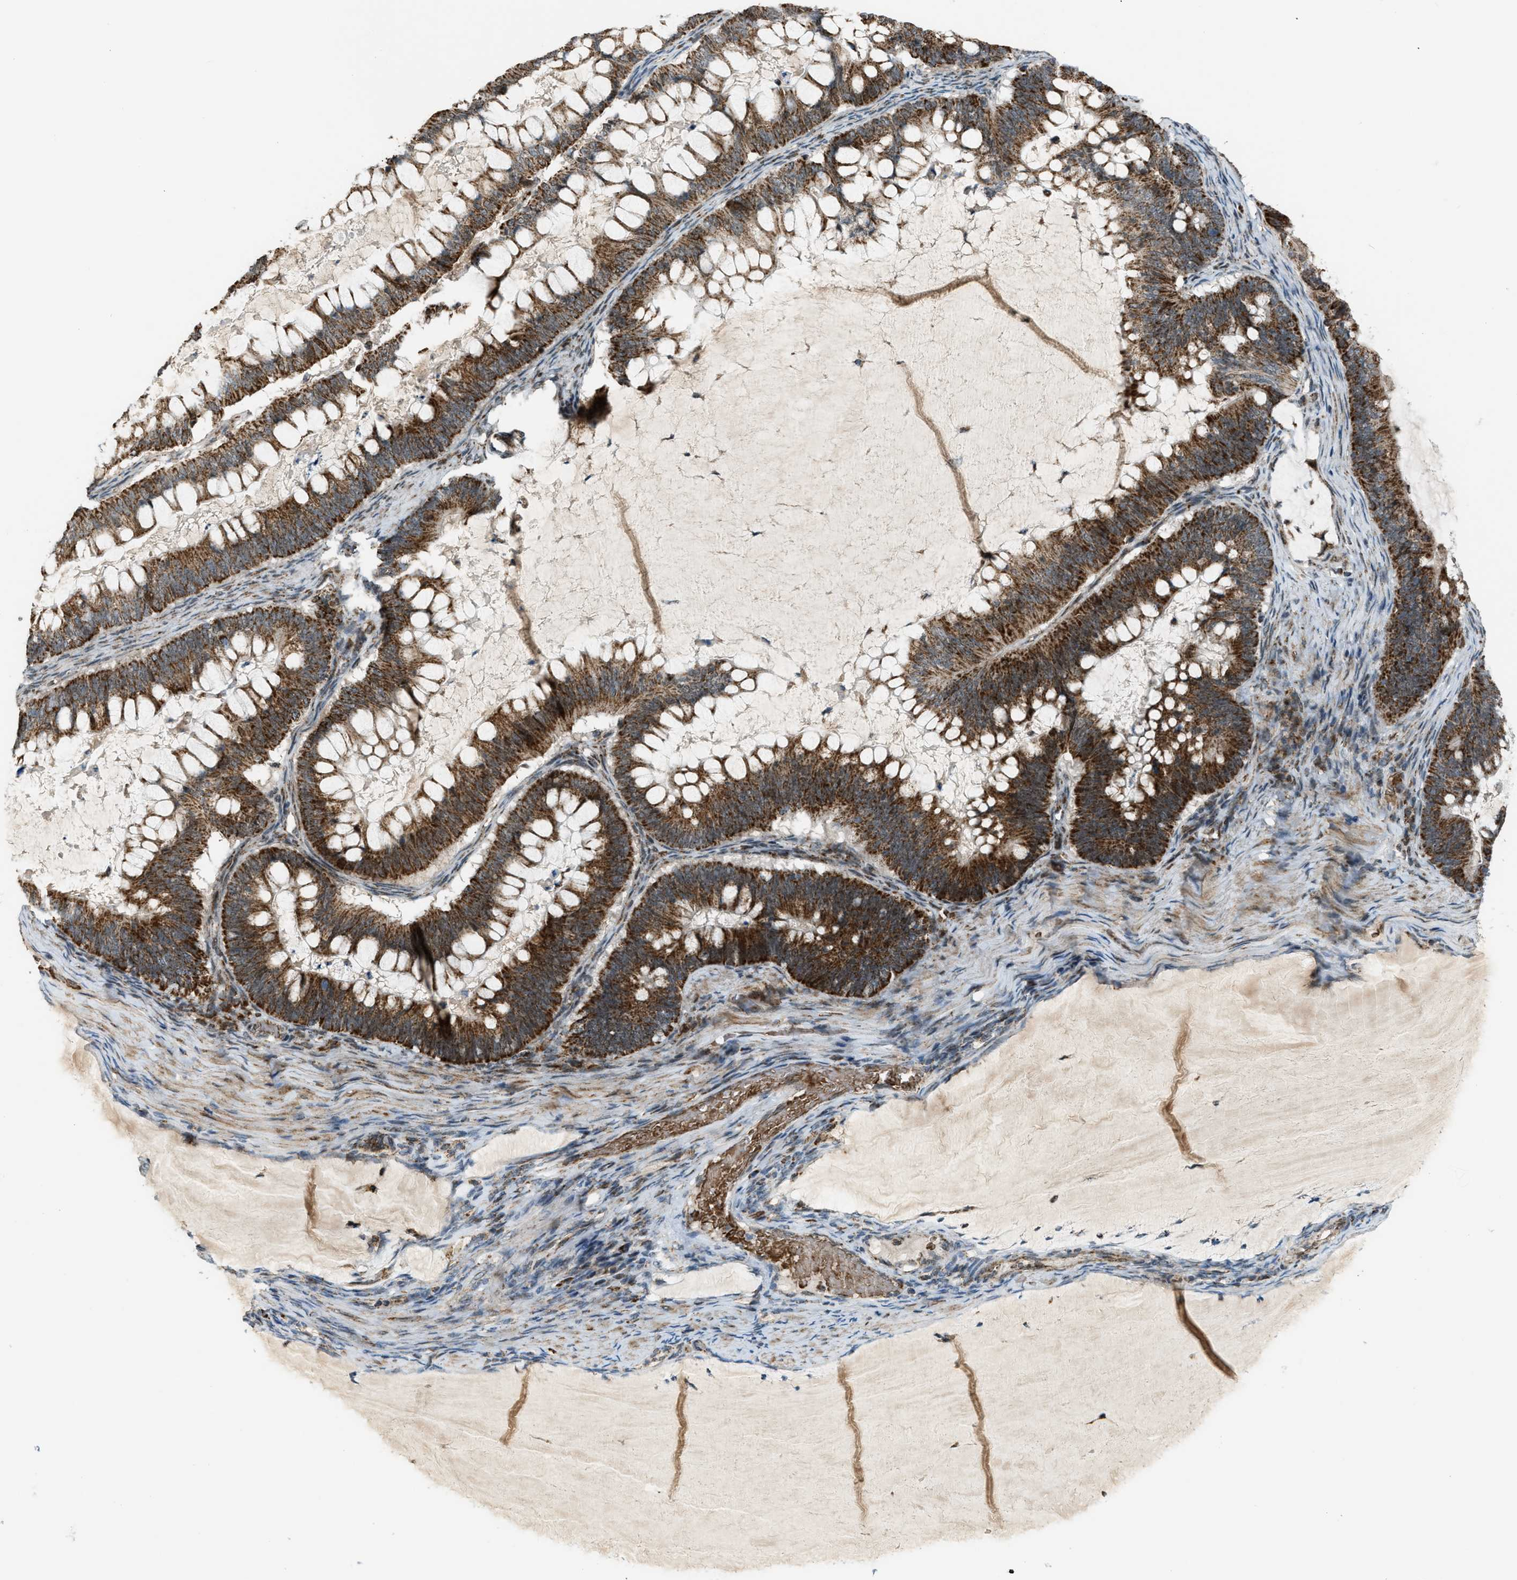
{"staining": {"intensity": "strong", "quantity": ">75%", "location": "cytoplasmic/membranous"}, "tissue": "ovarian cancer", "cell_type": "Tumor cells", "image_type": "cancer", "snomed": [{"axis": "morphology", "description": "Cystadenocarcinoma, mucinous, NOS"}, {"axis": "topography", "description": "Ovary"}], "caption": "Ovarian mucinous cystadenocarcinoma stained with a protein marker demonstrates strong staining in tumor cells.", "gene": "CHN2", "patient": {"sex": "female", "age": 61}}